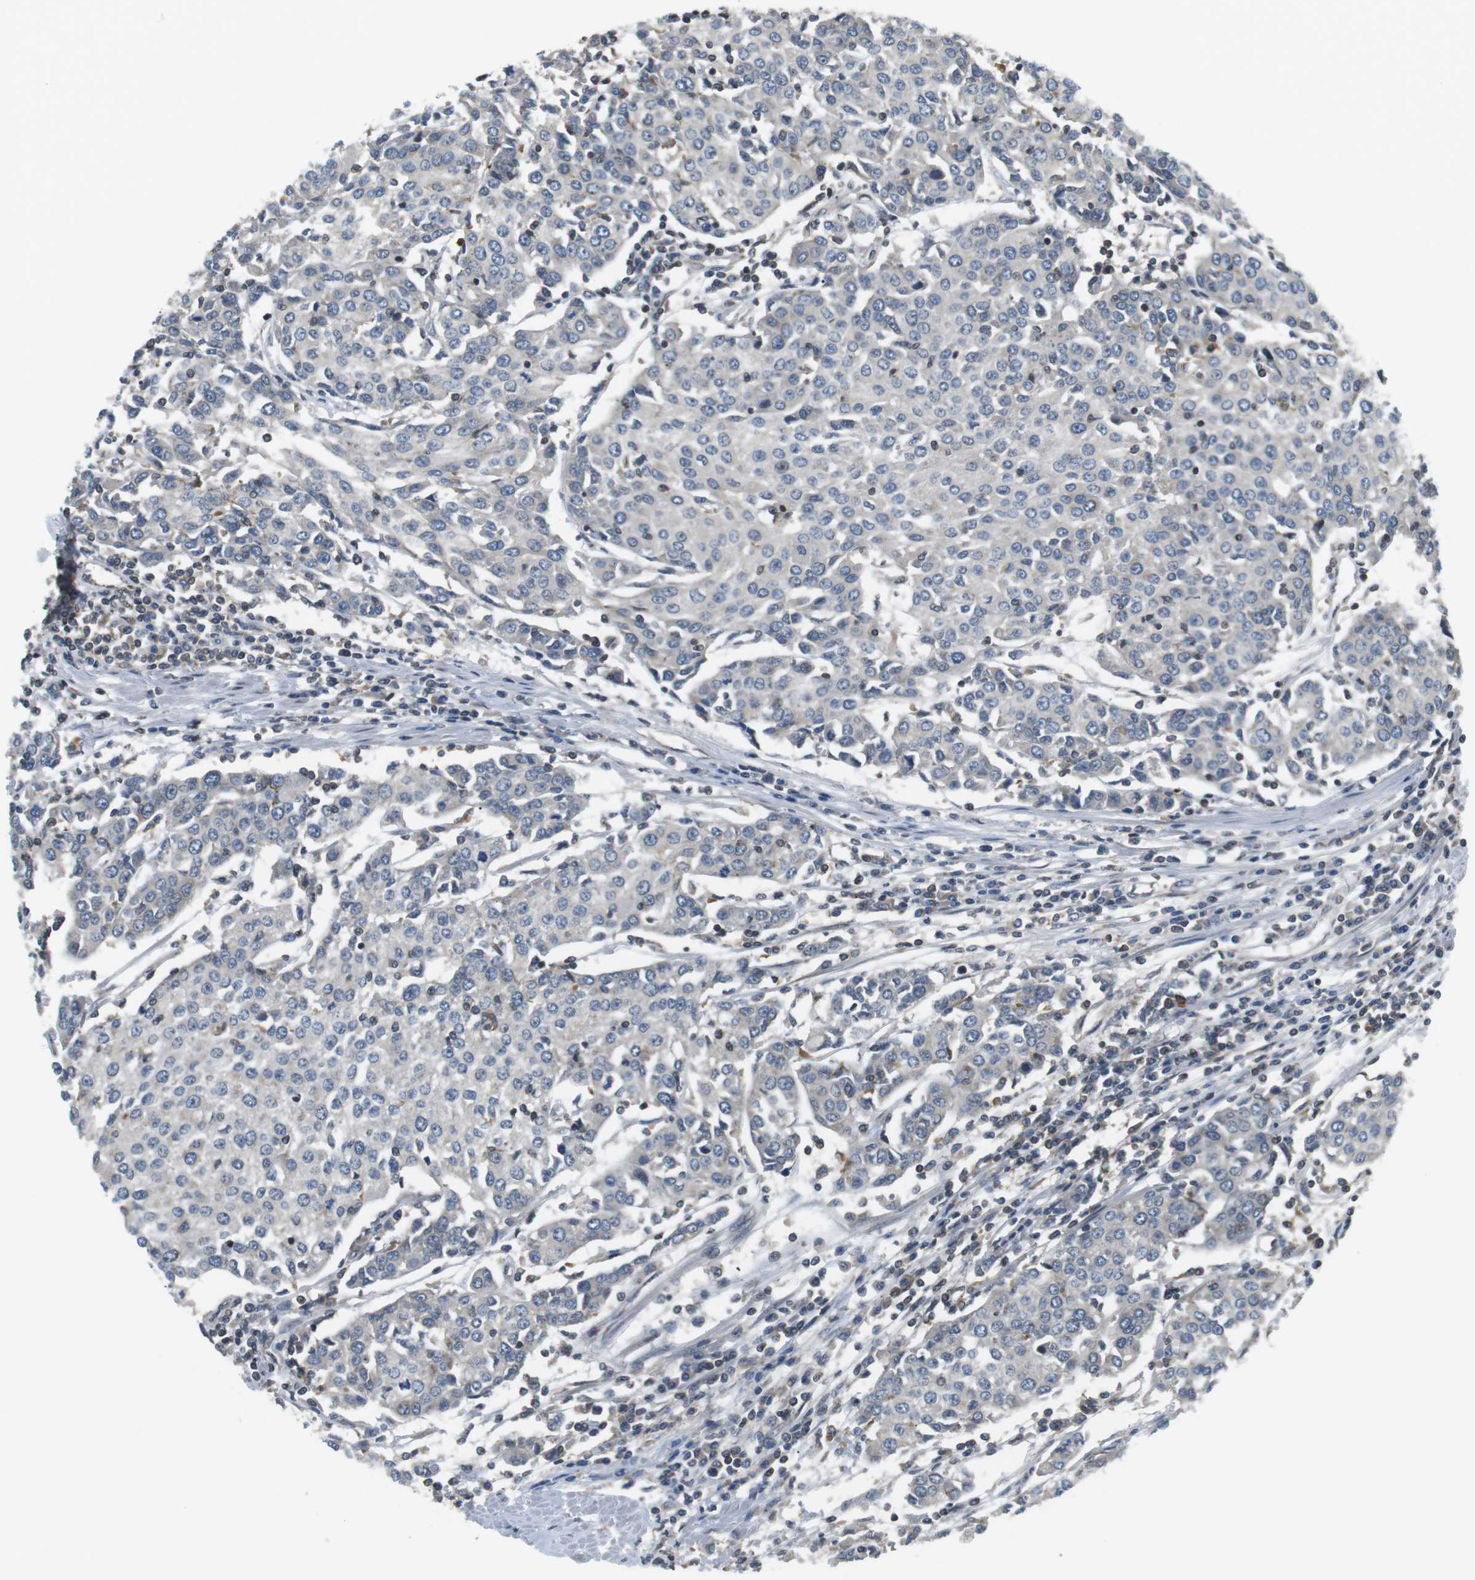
{"staining": {"intensity": "negative", "quantity": "none", "location": "none"}, "tissue": "urothelial cancer", "cell_type": "Tumor cells", "image_type": "cancer", "snomed": [{"axis": "morphology", "description": "Urothelial carcinoma, High grade"}, {"axis": "topography", "description": "Urinary bladder"}], "caption": "An immunohistochemistry (IHC) photomicrograph of high-grade urothelial carcinoma is shown. There is no staining in tumor cells of high-grade urothelial carcinoma. The staining is performed using DAB (3,3'-diaminobenzidine) brown chromogen with nuclei counter-stained in using hematoxylin.", "gene": "TMX4", "patient": {"sex": "female", "age": 85}}